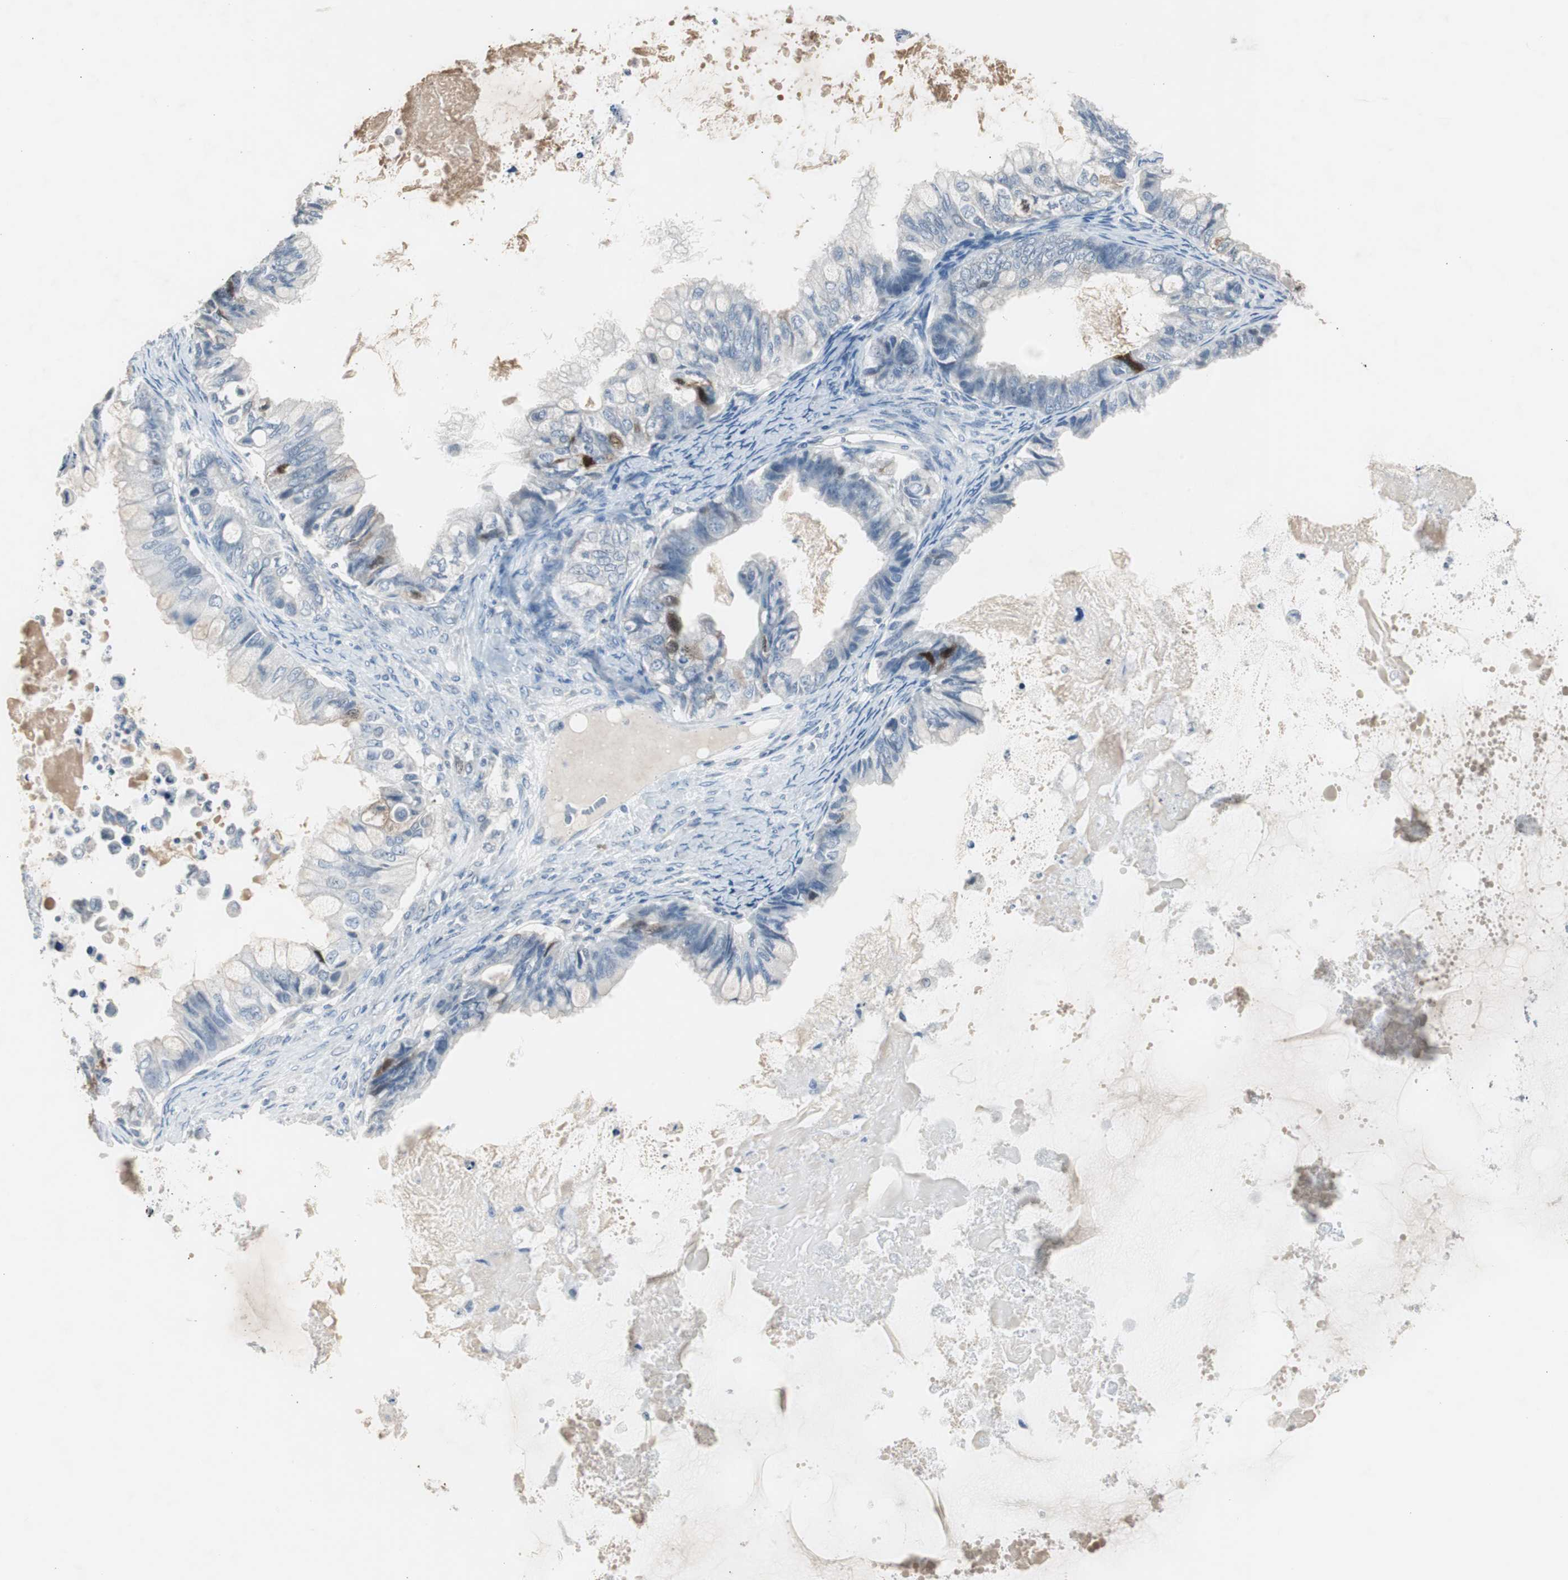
{"staining": {"intensity": "negative", "quantity": "none", "location": "none"}, "tissue": "ovarian cancer", "cell_type": "Tumor cells", "image_type": "cancer", "snomed": [{"axis": "morphology", "description": "Cystadenocarcinoma, mucinous, NOS"}, {"axis": "topography", "description": "Ovary"}], "caption": "Immunohistochemistry (IHC) micrograph of neoplastic tissue: mucinous cystadenocarcinoma (ovarian) stained with DAB displays no significant protein positivity in tumor cells.", "gene": "TK1", "patient": {"sex": "female", "age": 80}}